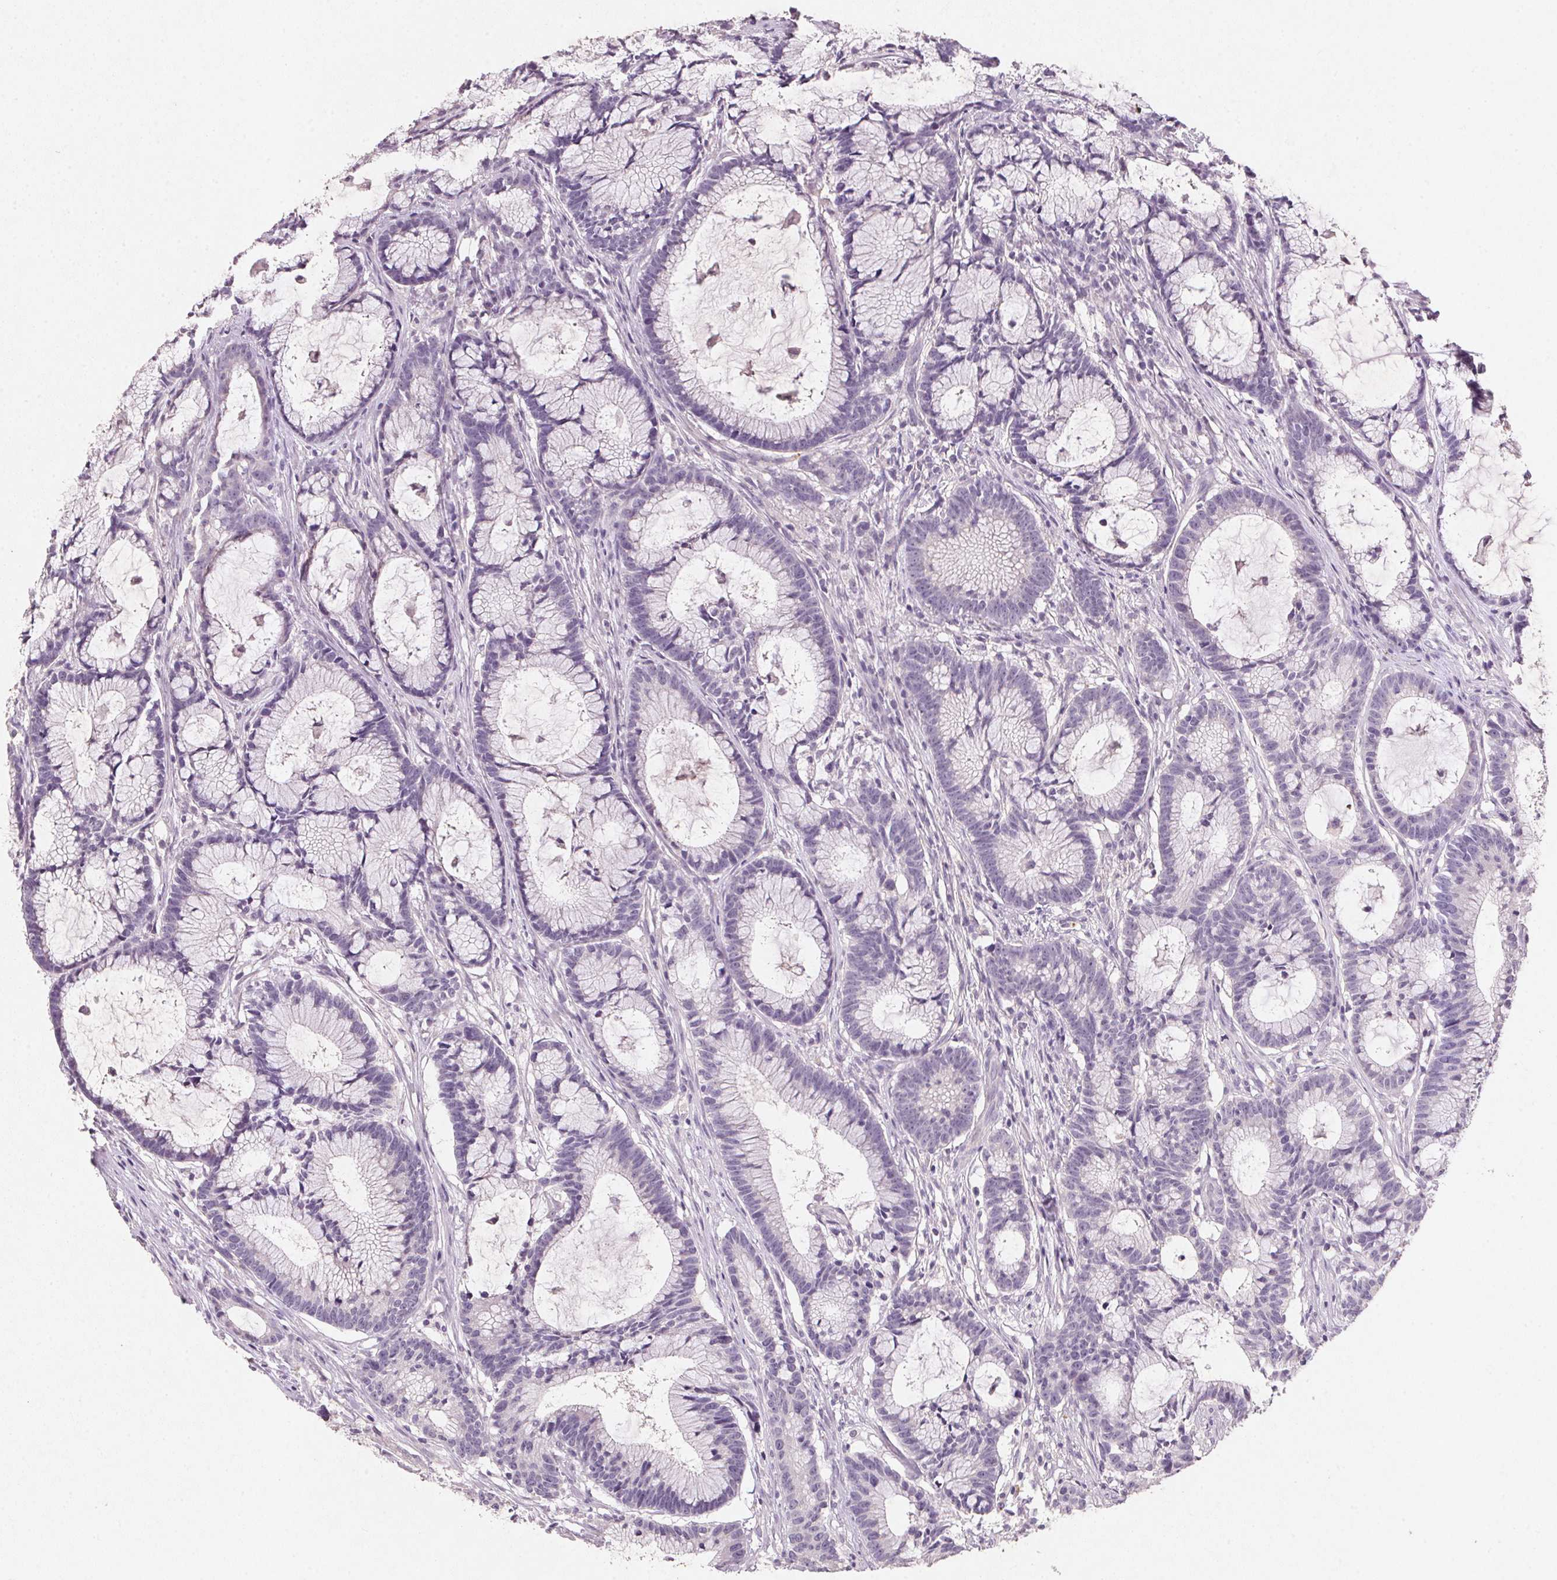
{"staining": {"intensity": "negative", "quantity": "none", "location": "none"}, "tissue": "colorectal cancer", "cell_type": "Tumor cells", "image_type": "cancer", "snomed": [{"axis": "morphology", "description": "Adenocarcinoma, NOS"}, {"axis": "topography", "description": "Colon"}], "caption": "Tumor cells show no significant expression in colorectal adenocarcinoma.", "gene": "CXCL5", "patient": {"sex": "female", "age": 78}}